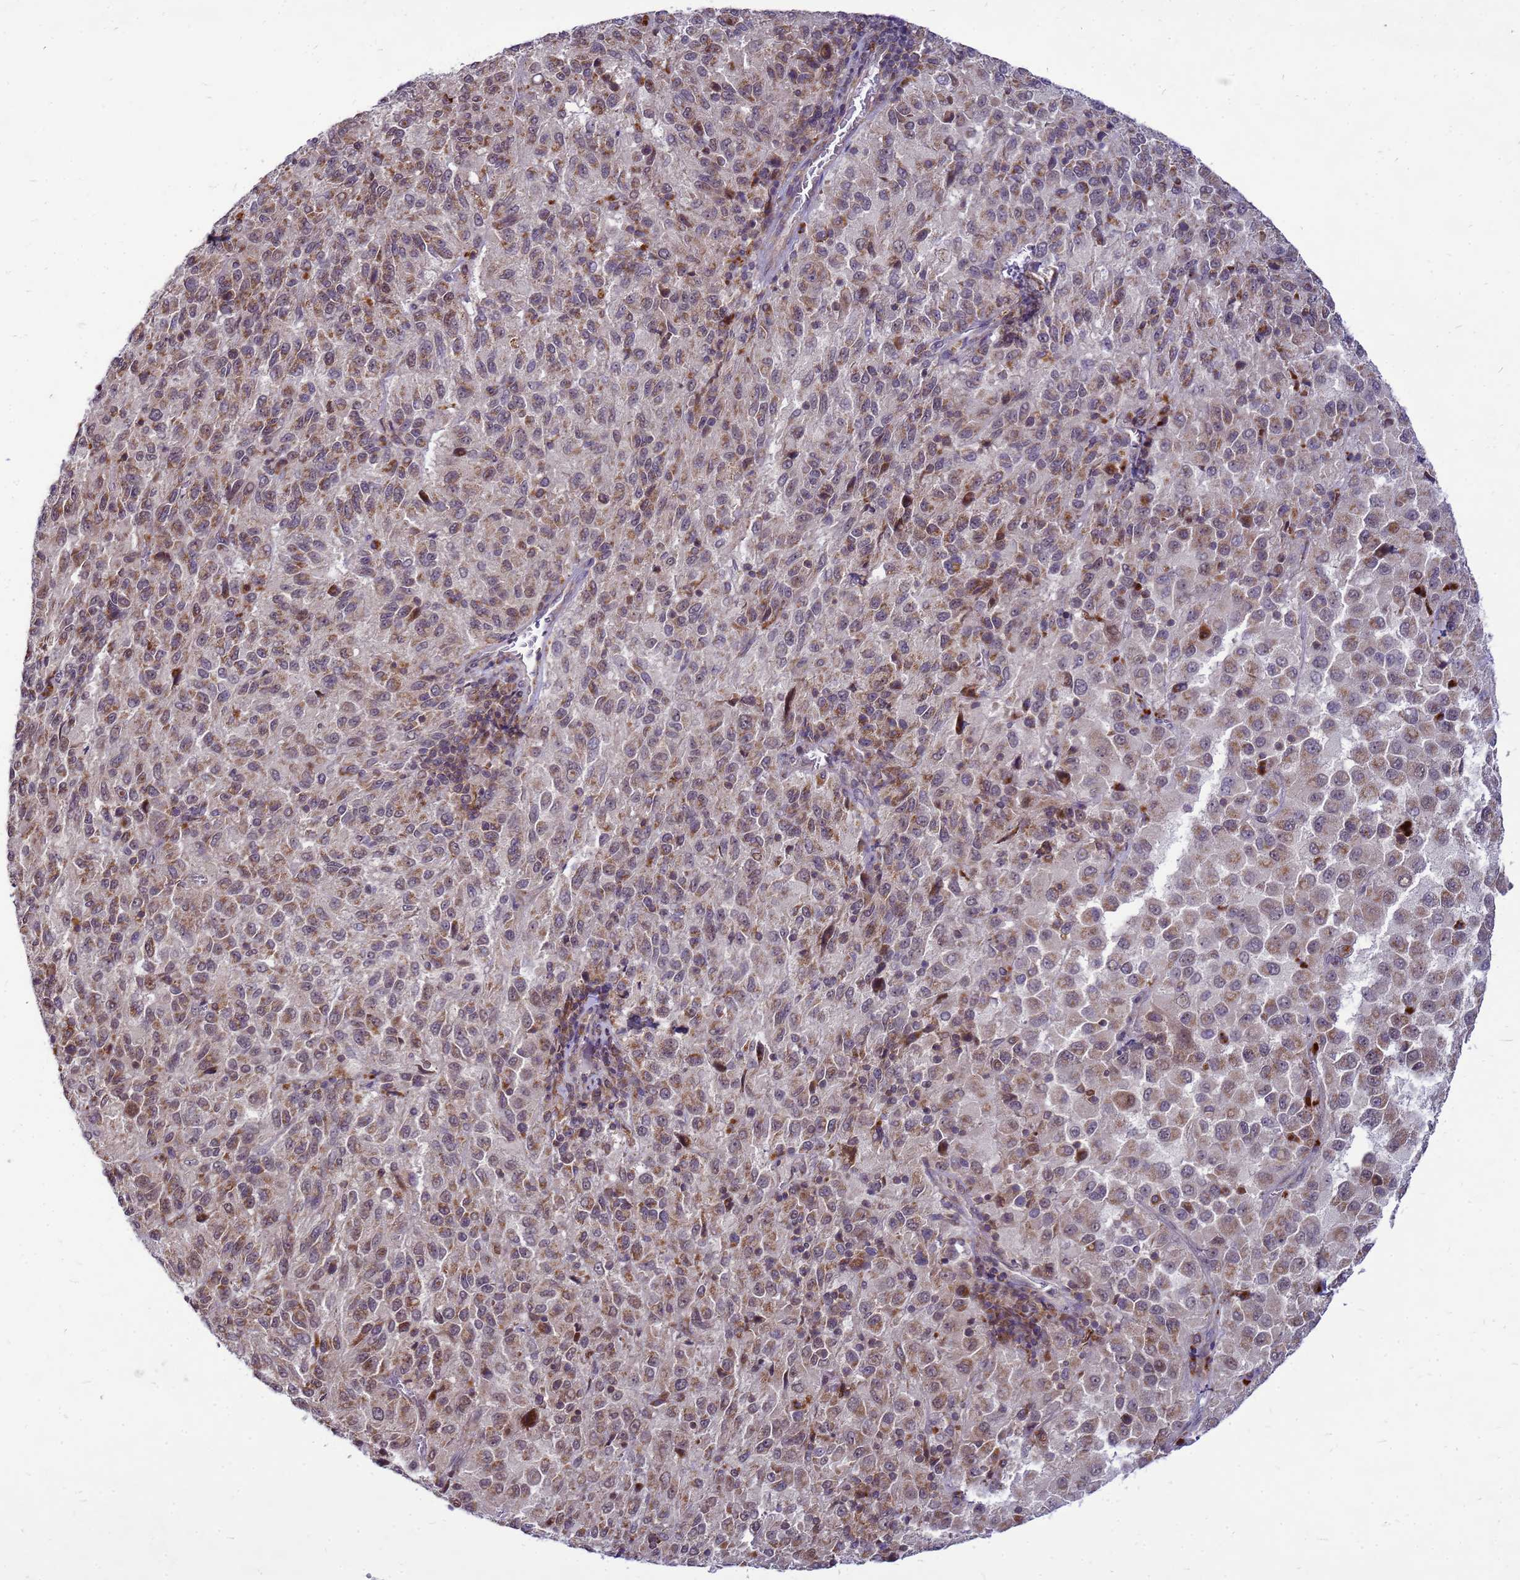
{"staining": {"intensity": "moderate", "quantity": ">75%", "location": "cytoplasmic/membranous"}, "tissue": "melanoma", "cell_type": "Tumor cells", "image_type": "cancer", "snomed": [{"axis": "morphology", "description": "Malignant melanoma, Metastatic site"}, {"axis": "topography", "description": "Lung"}], "caption": "Malignant melanoma (metastatic site) was stained to show a protein in brown. There is medium levels of moderate cytoplasmic/membranous positivity in approximately >75% of tumor cells.", "gene": "C12orf43", "patient": {"sex": "male", "age": 64}}